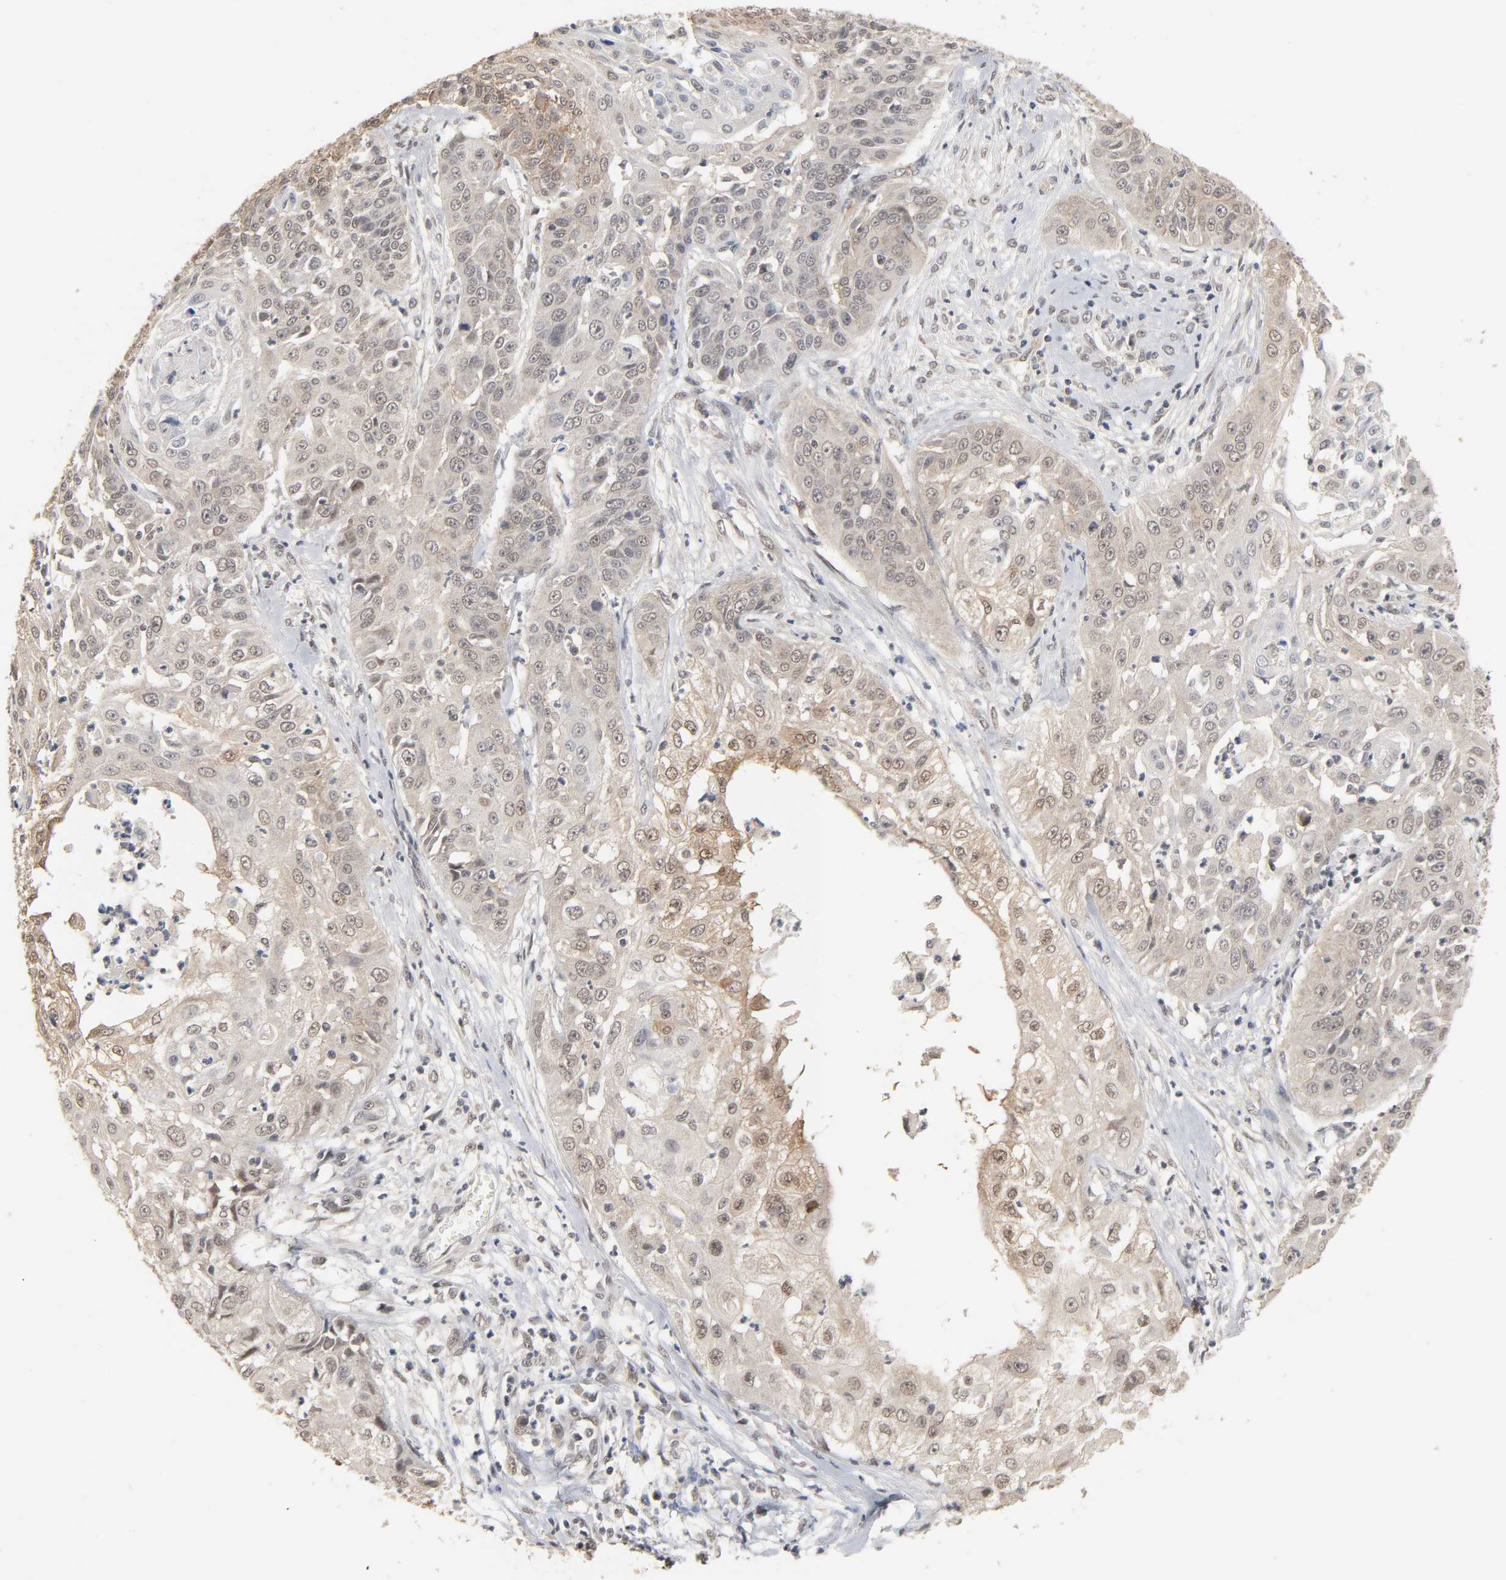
{"staining": {"intensity": "moderate", "quantity": "25%-75%", "location": "cytoplasmic/membranous,nuclear"}, "tissue": "cervical cancer", "cell_type": "Tumor cells", "image_type": "cancer", "snomed": [{"axis": "morphology", "description": "Squamous cell carcinoma, NOS"}, {"axis": "topography", "description": "Cervix"}], "caption": "A high-resolution photomicrograph shows immunohistochemistry (IHC) staining of cervical cancer, which displays moderate cytoplasmic/membranous and nuclear positivity in about 25%-75% of tumor cells.", "gene": "HTR1E", "patient": {"sex": "female", "age": 64}}